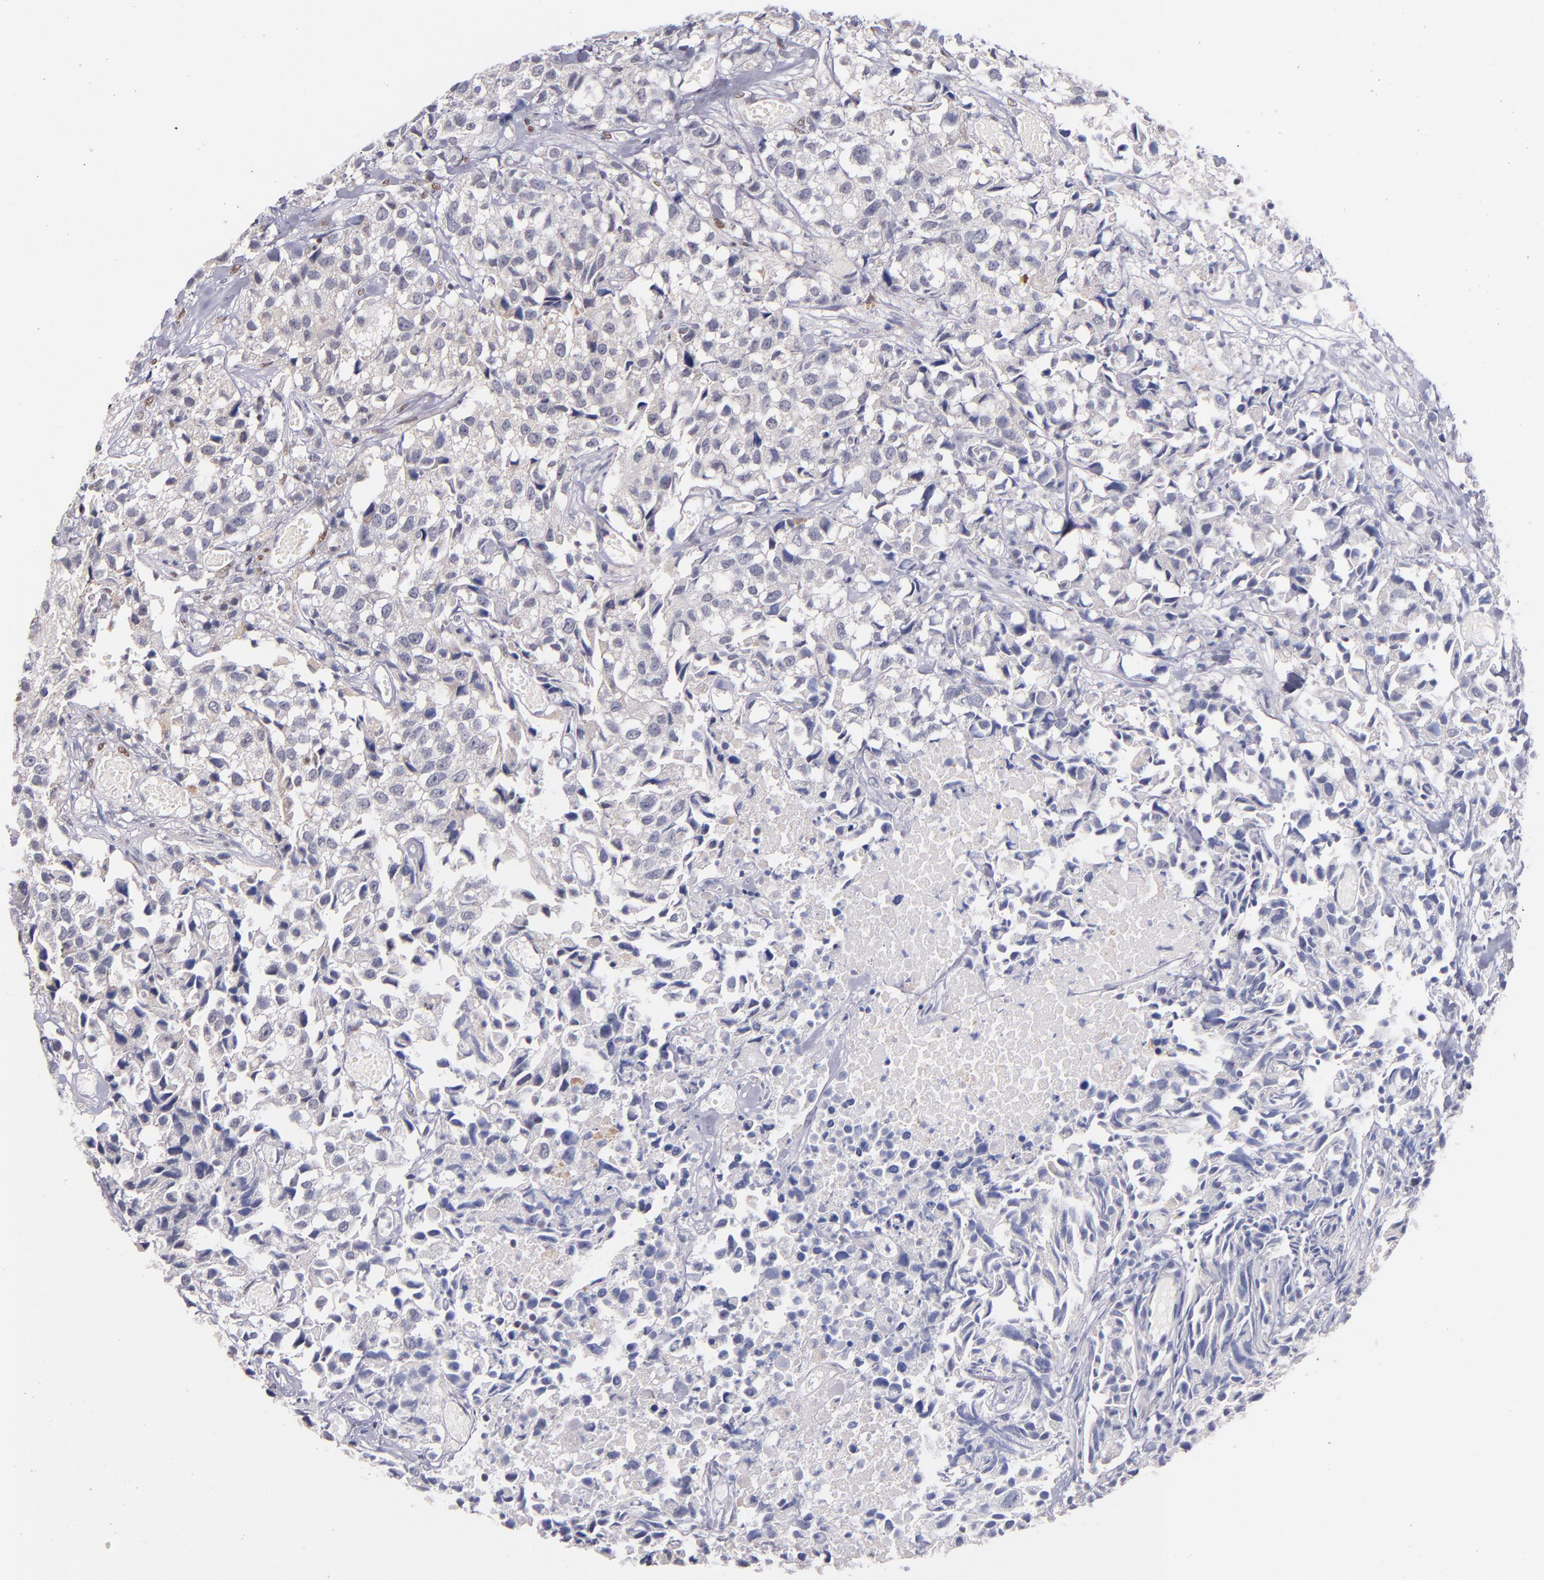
{"staining": {"intensity": "negative", "quantity": "none", "location": "none"}, "tissue": "urothelial cancer", "cell_type": "Tumor cells", "image_type": "cancer", "snomed": [{"axis": "morphology", "description": "Urothelial carcinoma, High grade"}, {"axis": "topography", "description": "Urinary bladder"}], "caption": "There is no significant expression in tumor cells of urothelial carcinoma (high-grade).", "gene": "SRF", "patient": {"sex": "female", "age": 75}}